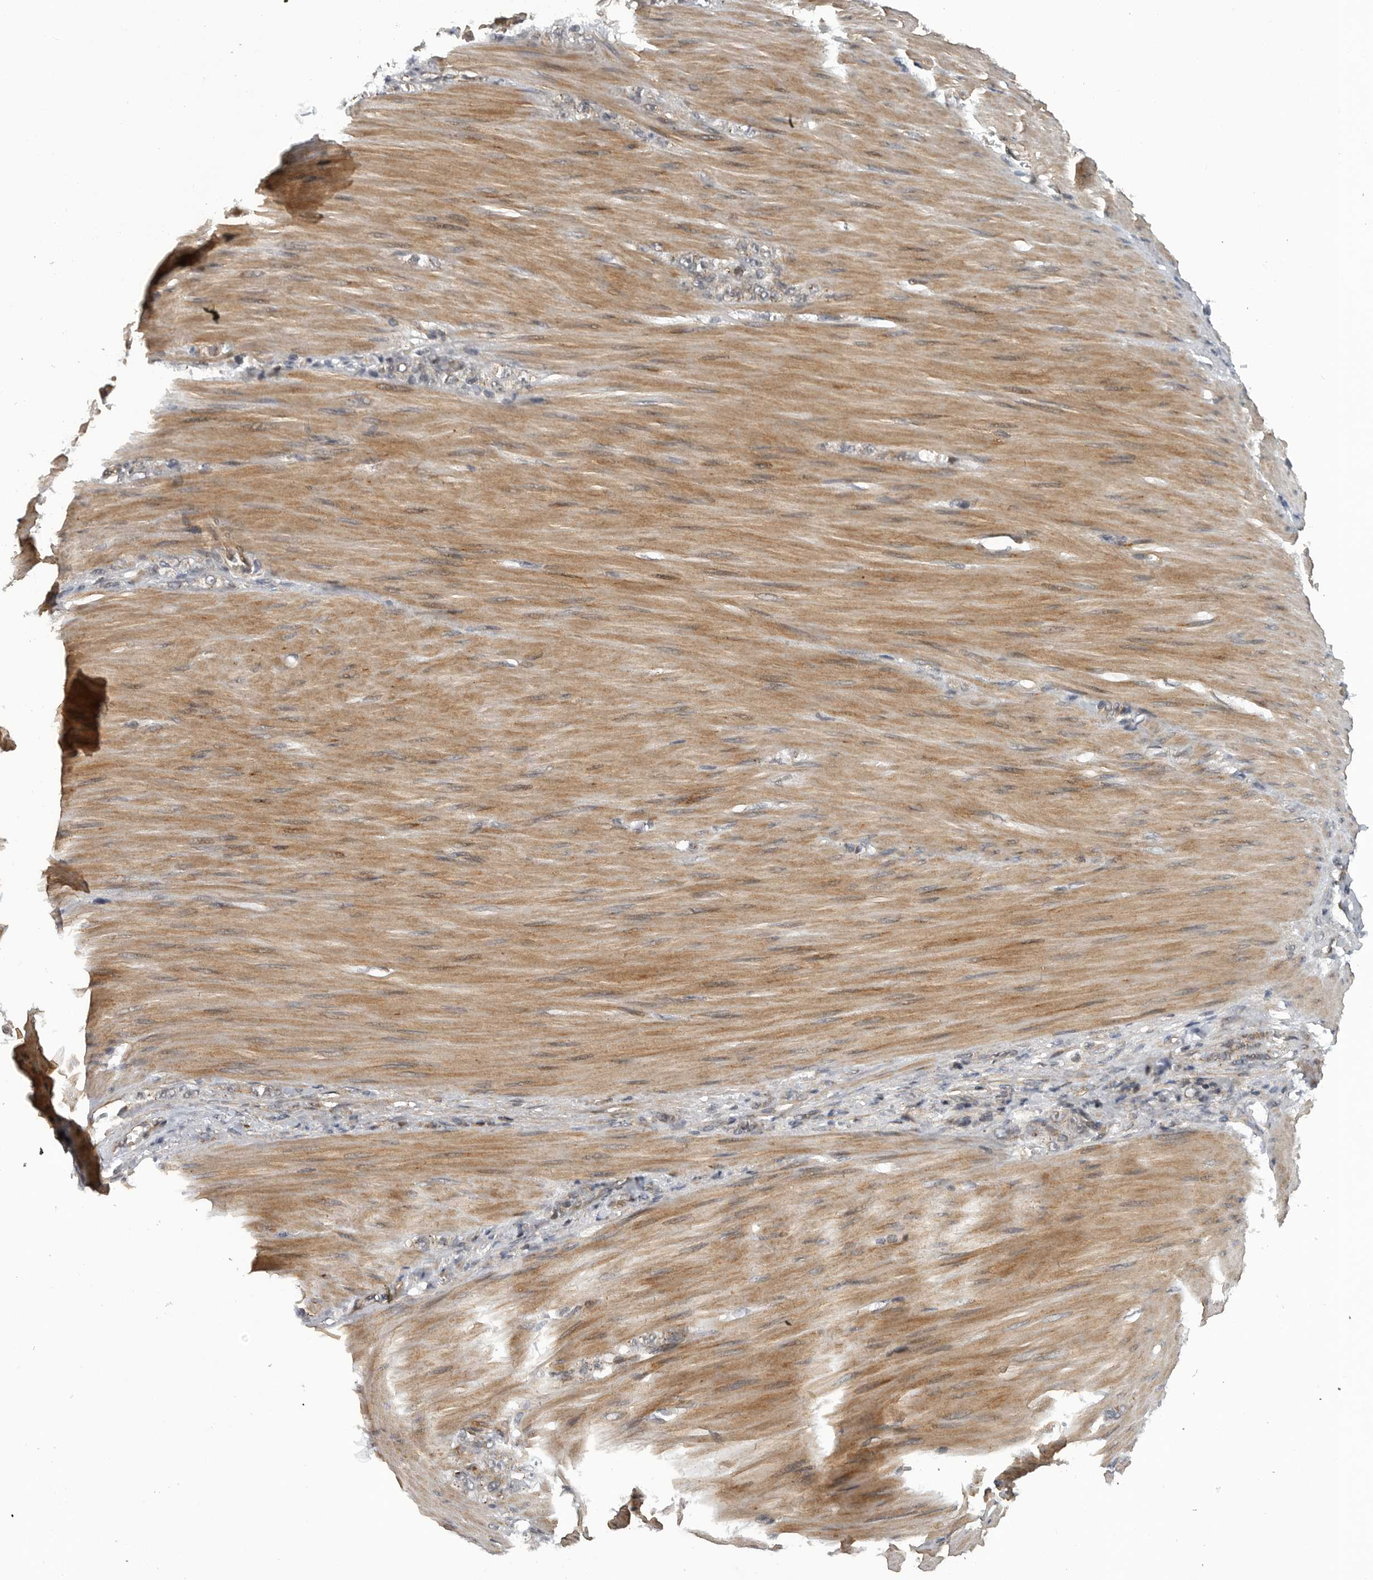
{"staining": {"intensity": "moderate", "quantity": ">75%", "location": "cytoplasmic/membranous"}, "tissue": "stomach cancer", "cell_type": "Tumor cells", "image_type": "cancer", "snomed": [{"axis": "morphology", "description": "Normal tissue, NOS"}, {"axis": "morphology", "description": "Adenocarcinoma, NOS"}, {"axis": "topography", "description": "Stomach"}], "caption": "Immunohistochemistry photomicrograph of neoplastic tissue: human stomach cancer (adenocarcinoma) stained using IHC shows medium levels of moderate protein expression localized specifically in the cytoplasmic/membranous of tumor cells, appearing as a cytoplasmic/membranous brown color.", "gene": "TMPRSS11F", "patient": {"sex": "male", "age": 82}}